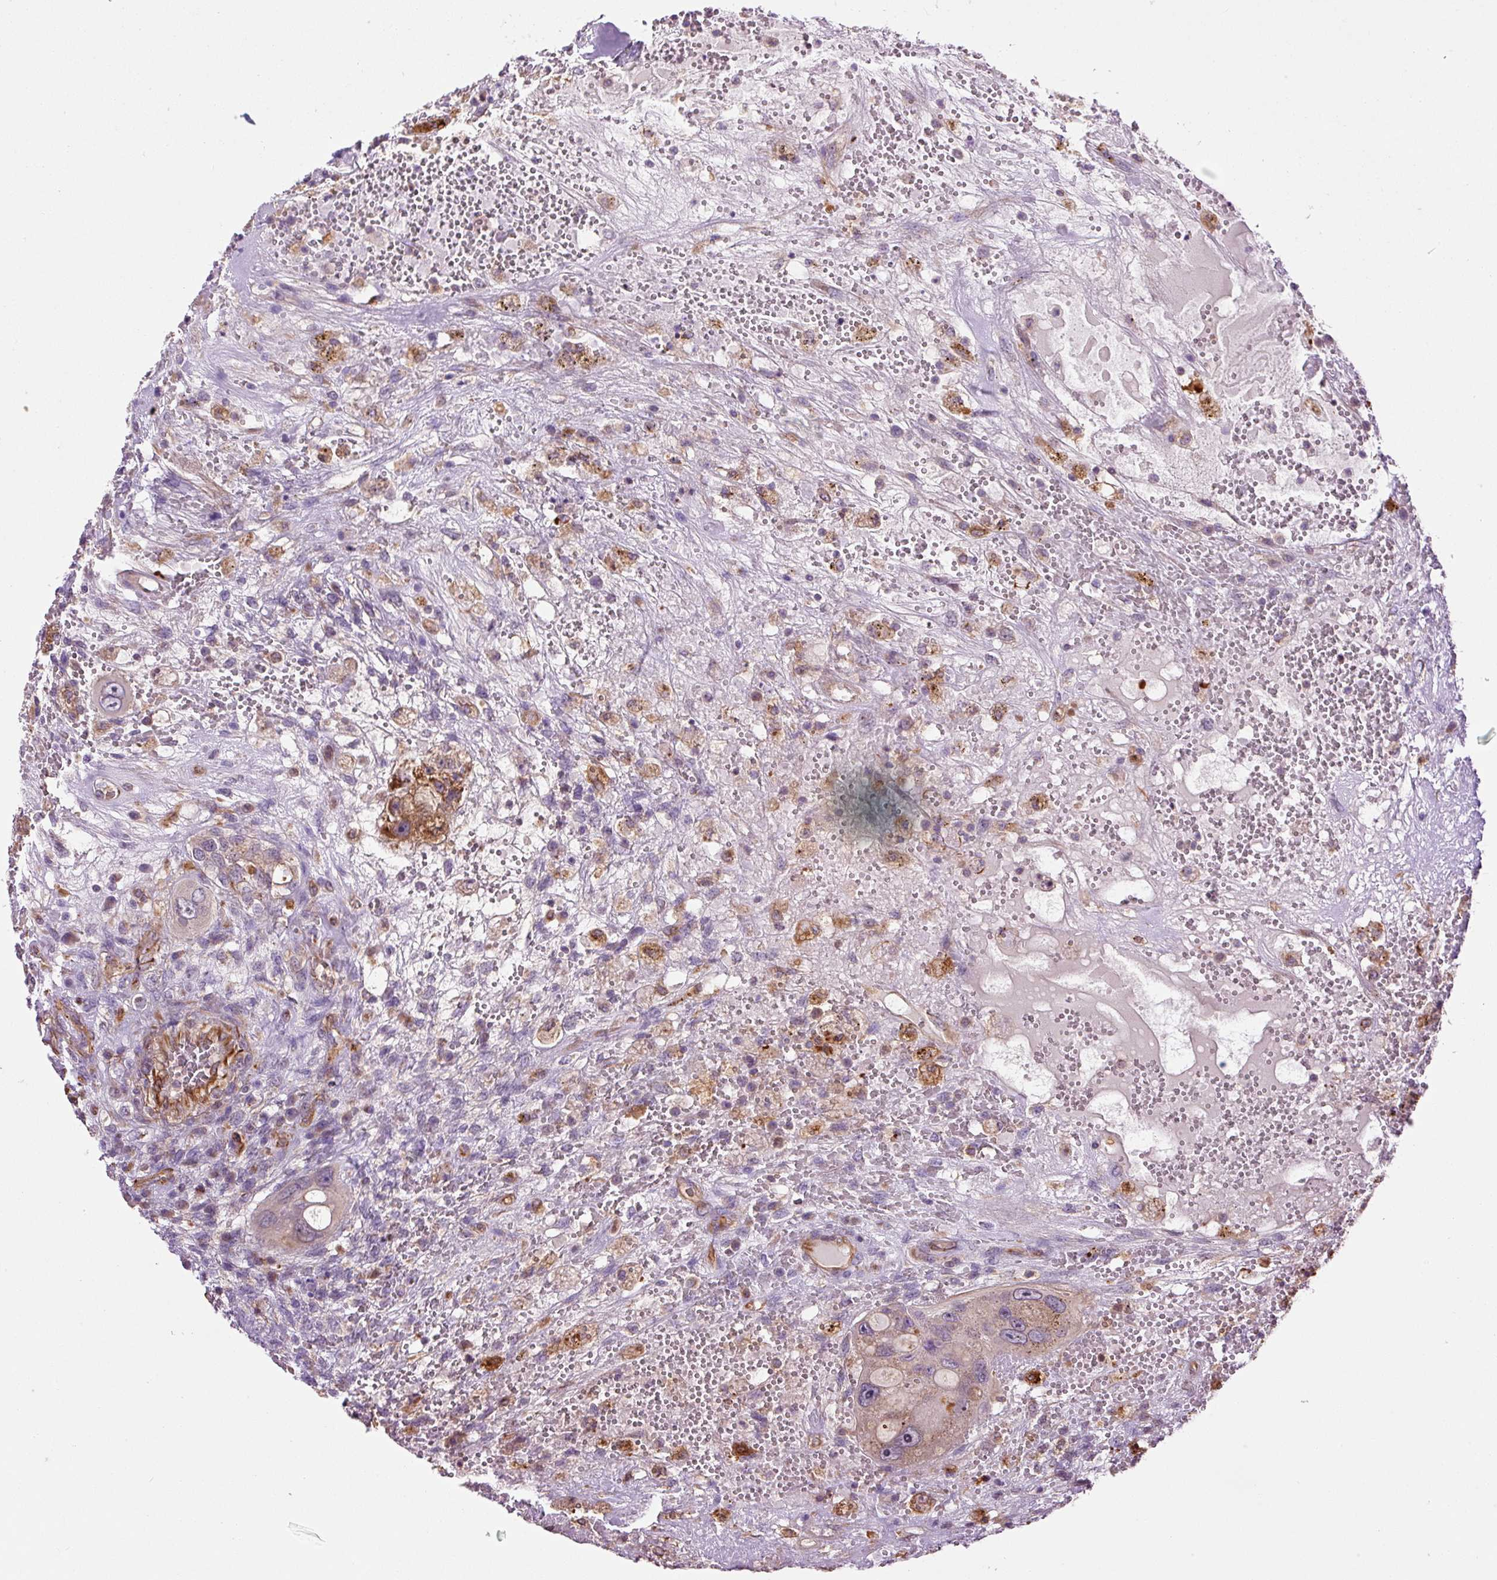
{"staining": {"intensity": "moderate", "quantity": "<25%", "location": "cytoplasmic/membranous"}, "tissue": "testis cancer", "cell_type": "Tumor cells", "image_type": "cancer", "snomed": [{"axis": "morphology", "description": "Carcinoma, Embryonal, NOS"}, {"axis": "topography", "description": "Testis"}], "caption": "IHC (DAB (3,3'-diaminobenzidine)) staining of testis cancer exhibits moderate cytoplasmic/membranous protein staining in about <25% of tumor cells. (IHC, brightfield microscopy, high magnification).", "gene": "PCK2", "patient": {"sex": "male", "age": 26}}